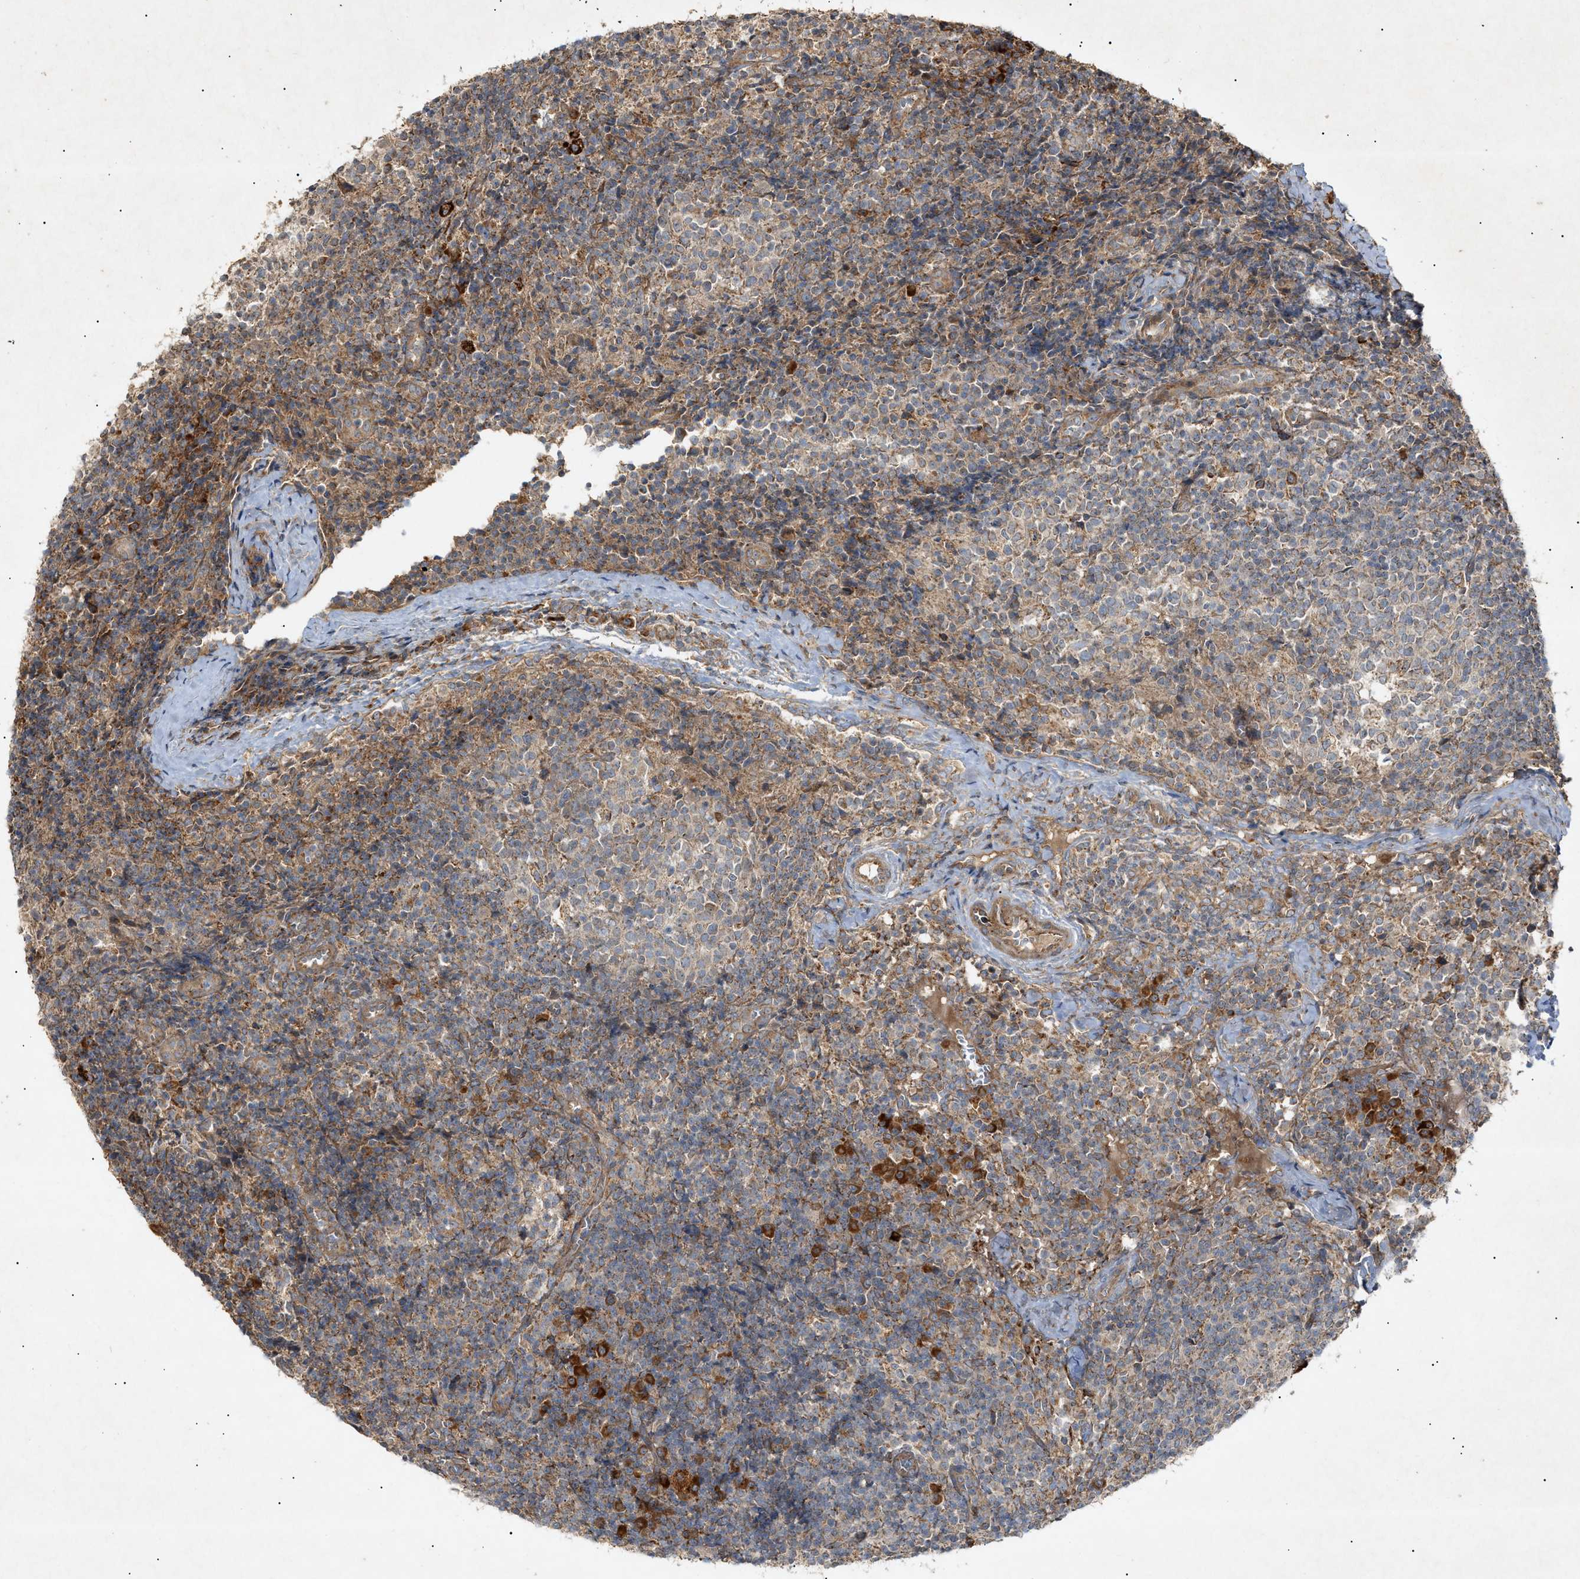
{"staining": {"intensity": "weak", "quantity": "25%-75%", "location": "cytoplasmic/membranous"}, "tissue": "lymph node", "cell_type": "Germinal center cells", "image_type": "normal", "snomed": [{"axis": "morphology", "description": "Normal tissue, NOS"}, {"axis": "morphology", "description": "Inflammation, NOS"}, {"axis": "topography", "description": "Lymph node"}], "caption": "Germinal center cells display low levels of weak cytoplasmic/membranous expression in approximately 25%-75% of cells in unremarkable lymph node. (Brightfield microscopy of DAB IHC at high magnification).", "gene": "MTCH1", "patient": {"sex": "male", "age": 55}}